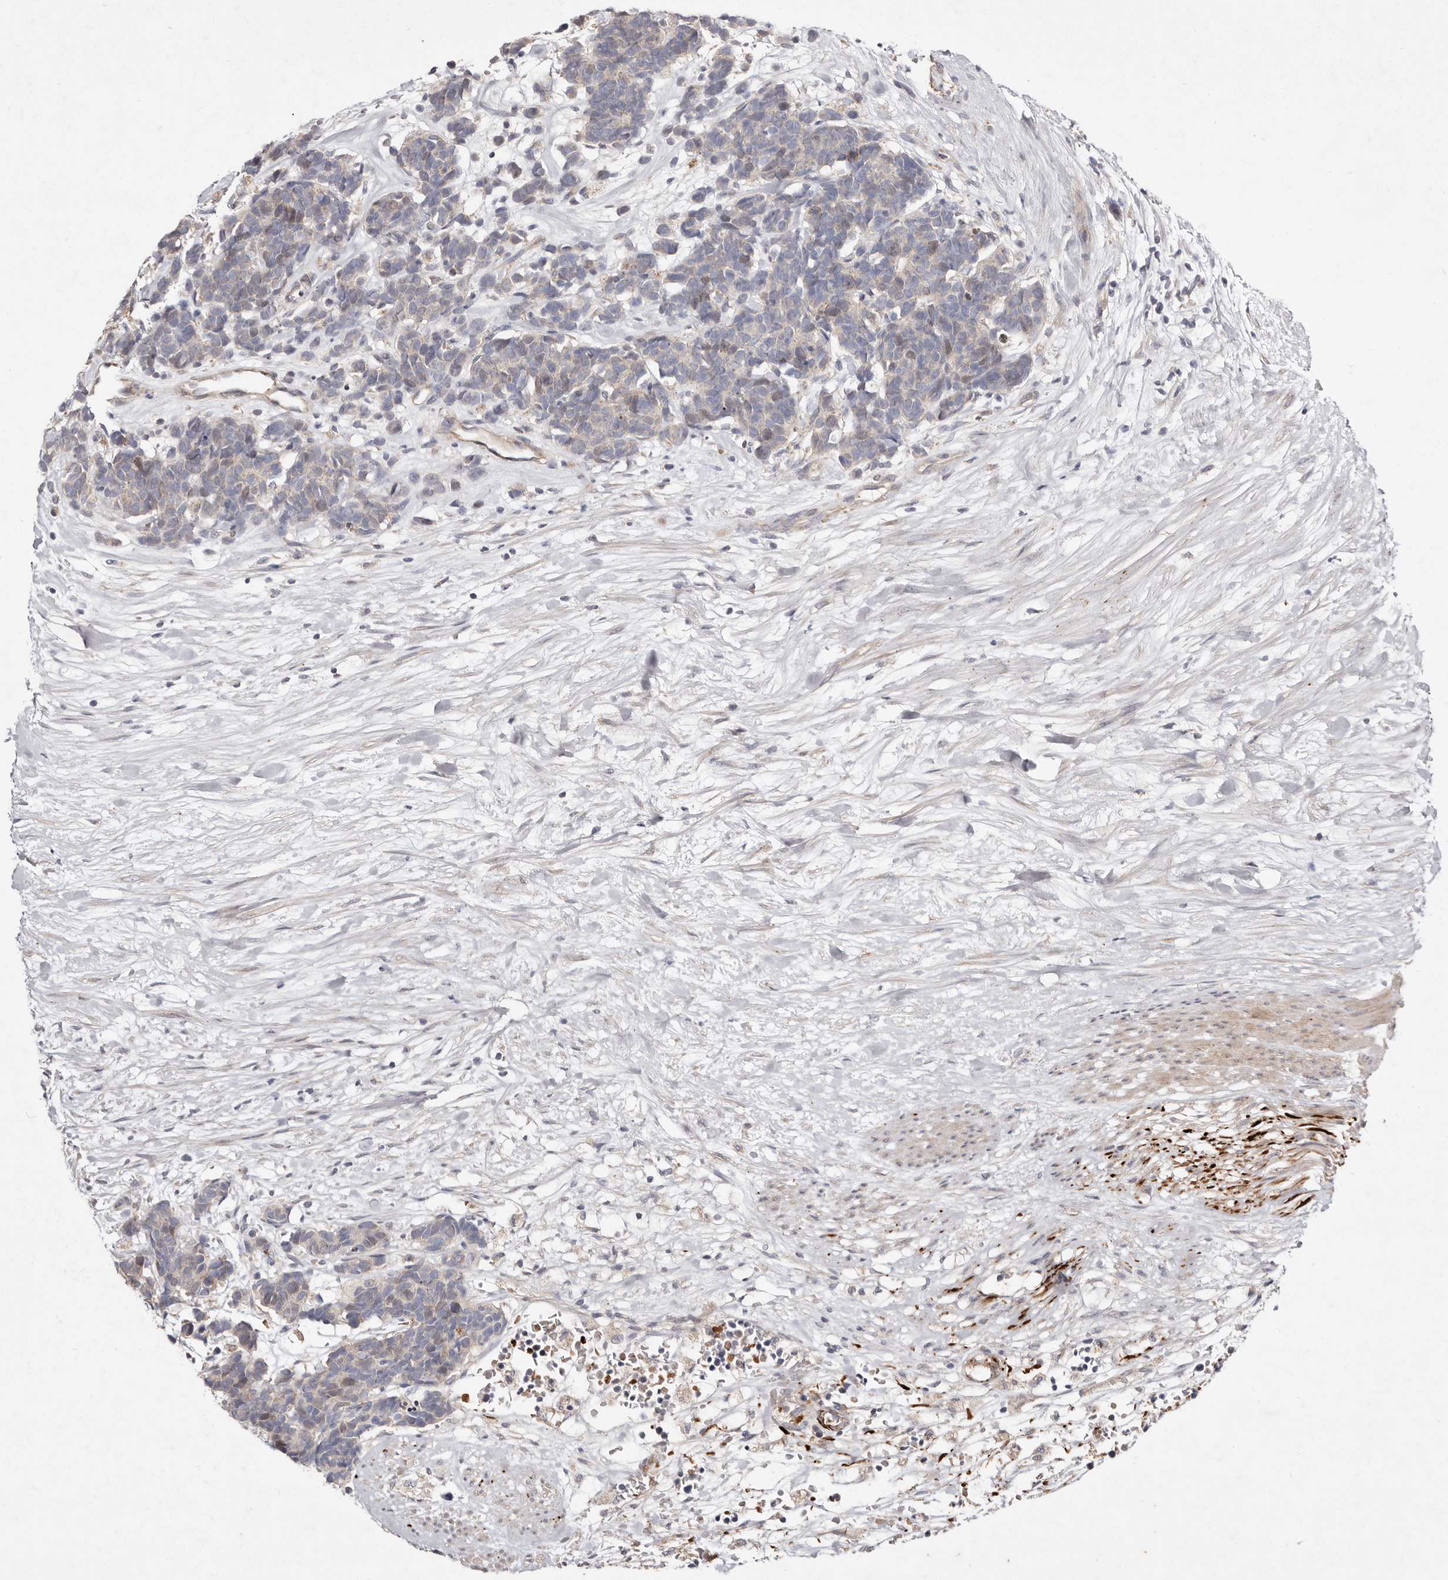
{"staining": {"intensity": "negative", "quantity": "none", "location": "none"}, "tissue": "carcinoid", "cell_type": "Tumor cells", "image_type": "cancer", "snomed": [{"axis": "morphology", "description": "Carcinoma, NOS"}, {"axis": "morphology", "description": "Carcinoid, malignant, NOS"}, {"axis": "topography", "description": "Urinary bladder"}], "caption": "Carcinoid stained for a protein using IHC reveals no positivity tumor cells.", "gene": "SLC25A20", "patient": {"sex": "male", "age": 57}}